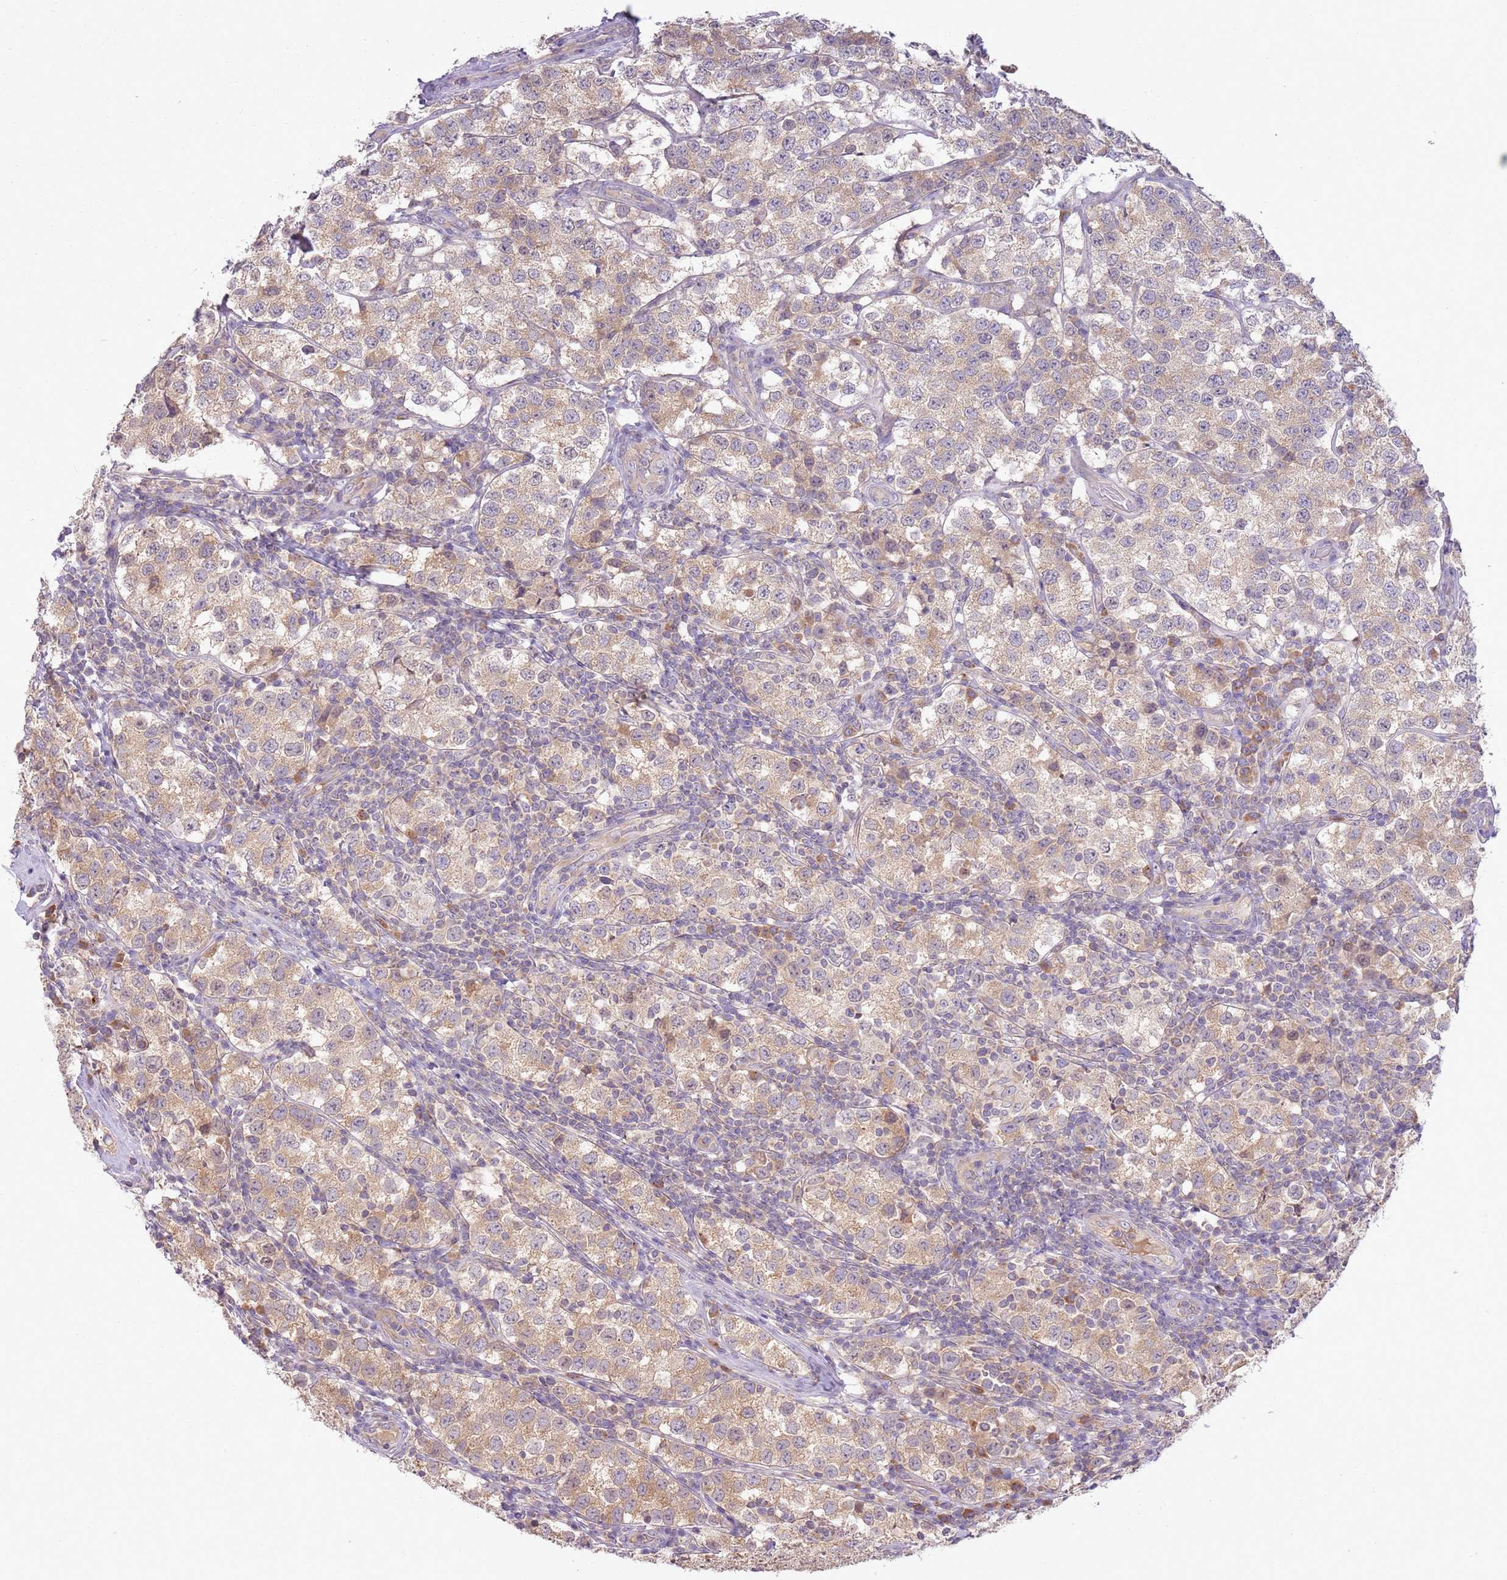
{"staining": {"intensity": "weak", "quantity": "25%-75%", "location": "cytoplasmic/membranous"}, "tissue": "testis cancer", "cell_type": "Tumor cells", "image_type": "cancer", "snomed": [{"axis": "morphology", "description": "Seminoma, NOS"}, {"axis": "topography", "description": "Testis"}], "caption": "Testis seminoma was stained to show a protein in brown. There is low levels of weak cytoplasmic/membranous positivity in approximately 25%-75% of tumor cells. (DAB IHC, brown staining for protein, blue staining for nuclei).", "gene": "SKOR2", "patient": {"sex": "male", "age": 34}}